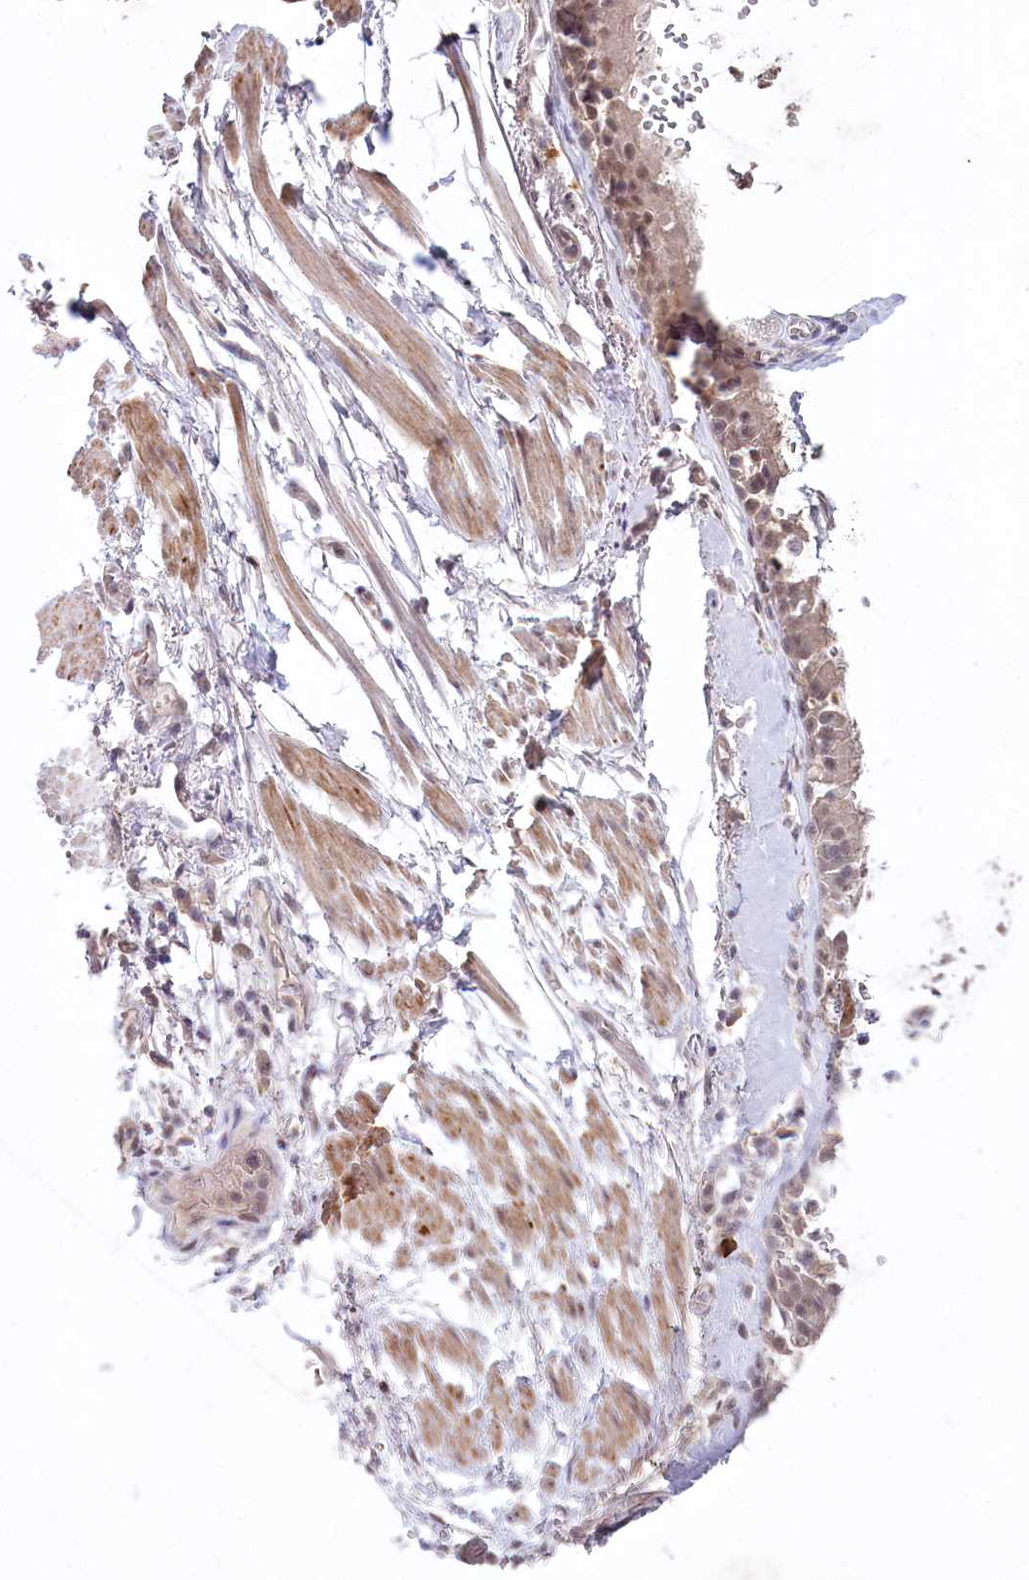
{"staining": {"intensity": "negative", "quantity": "none", "location": "none"}, "tissue": "adipose tissue", "cell_type": "Adipocytes", "image_type": "normal", "snomed": [{"axis": "morphology", "description": "Normal tissue, NOS"}, {"axis": "topography", "description": "Lymph node"}, {"axis": "topography", "description": "Cartilage tissue"}, {"axis": "topography", "description": "Bronchus"}], "caption": "IHC of unremarkable human adipose tissue reveals no positivity in adipocytes. Nuclei are stained in blue.", "gene": "AMTN", "patient": {"sex": "male", "age": 63}}